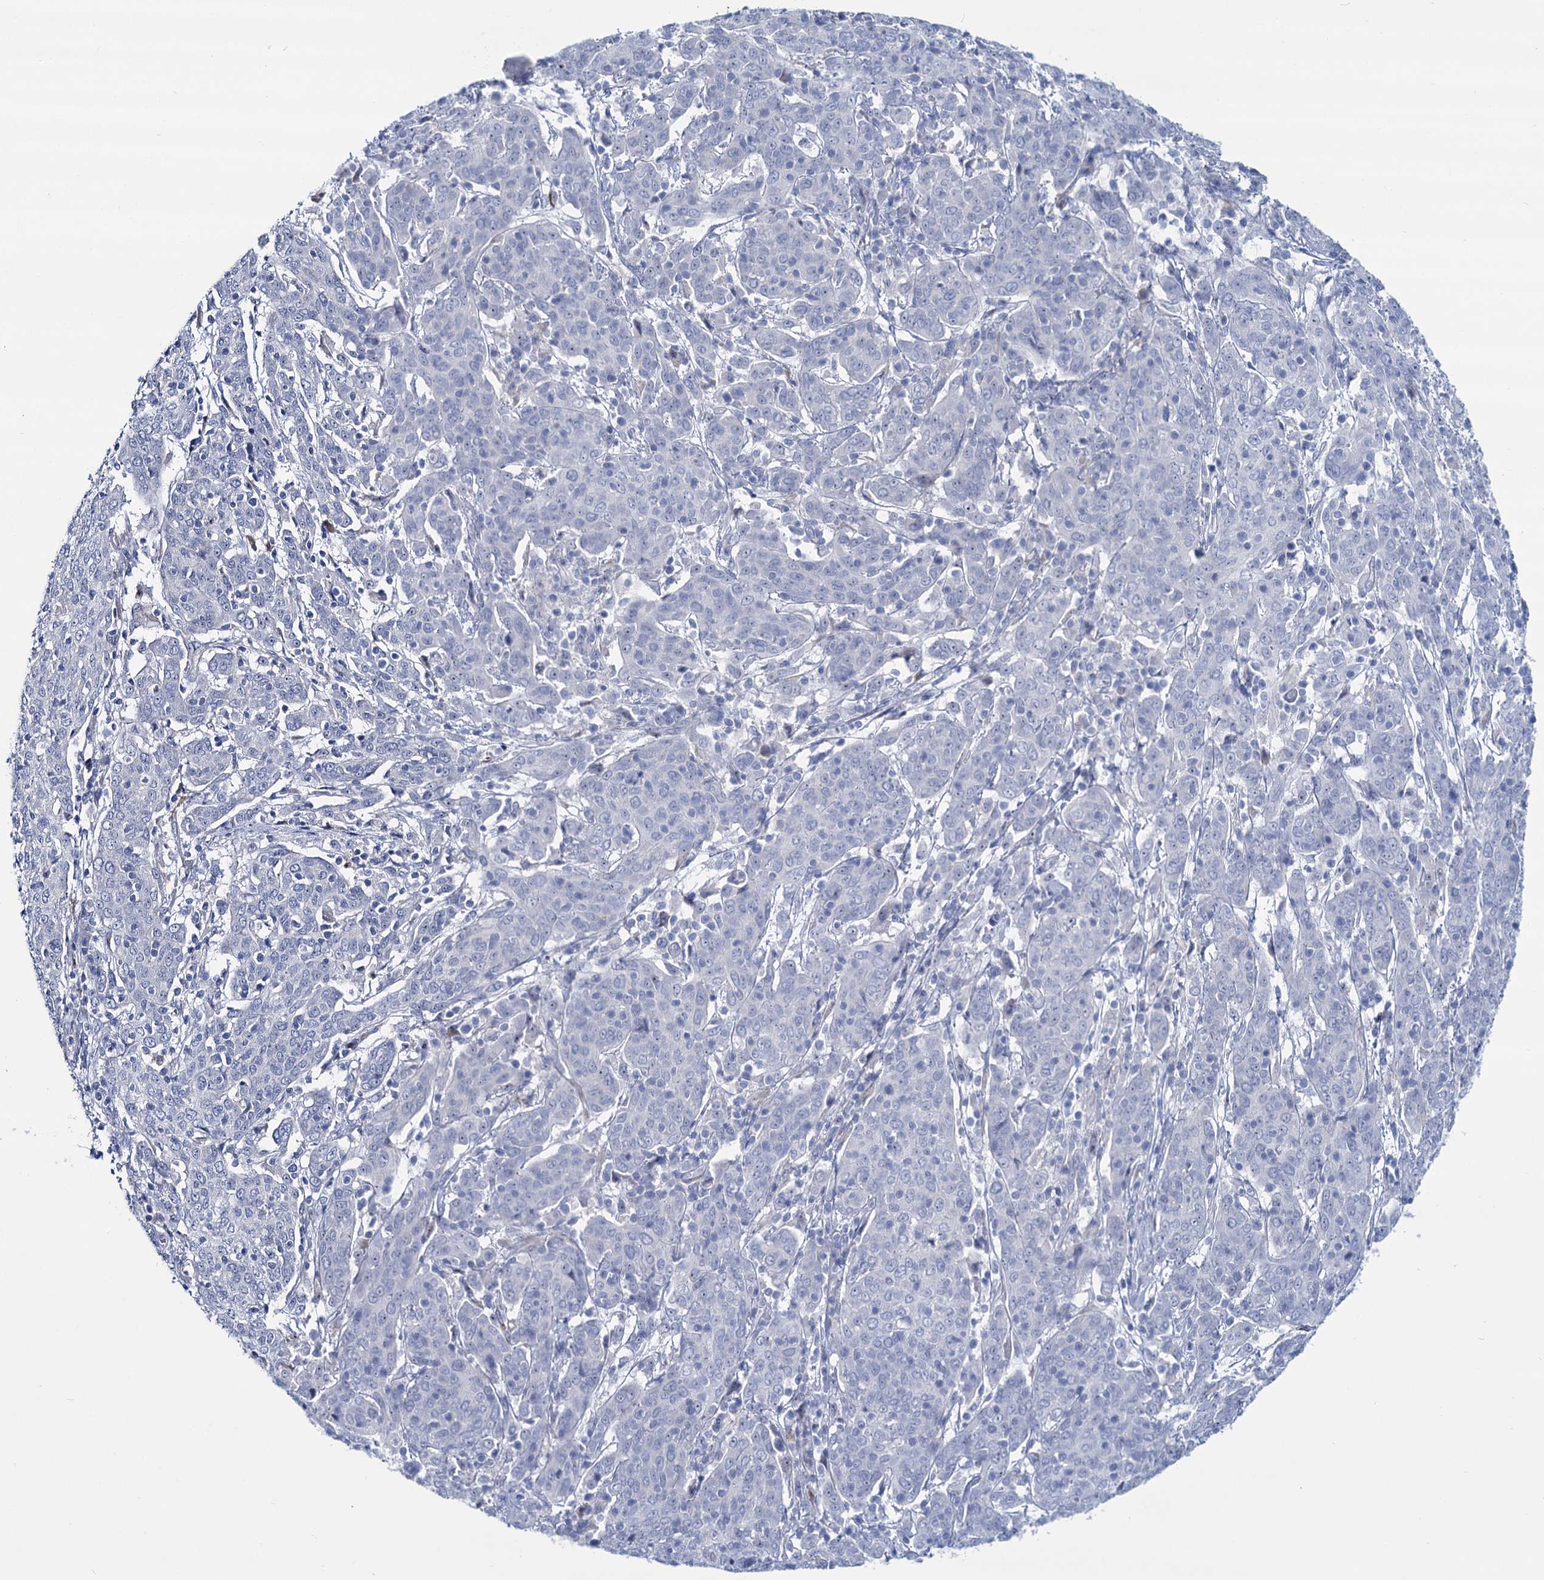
{"staining": {"intensity": "negative", "quantity": "none", "location": "none"}, "tissue": "cervical cancer", "cell_type": "Tumor cells", "image_type": "cancer", "snomed": [{"axis": "morphology", "description": "Squamous cell carcinoma, NOS"}, {"axis": "topography", "description": "Cervix"}], "caption": "Image shows no protein expression in tumor cells of cervical cancer (squamous cell carcinoma) tissue.", "gene": "SH3TC2", "patient": {"sex": "female", "age": 67}}